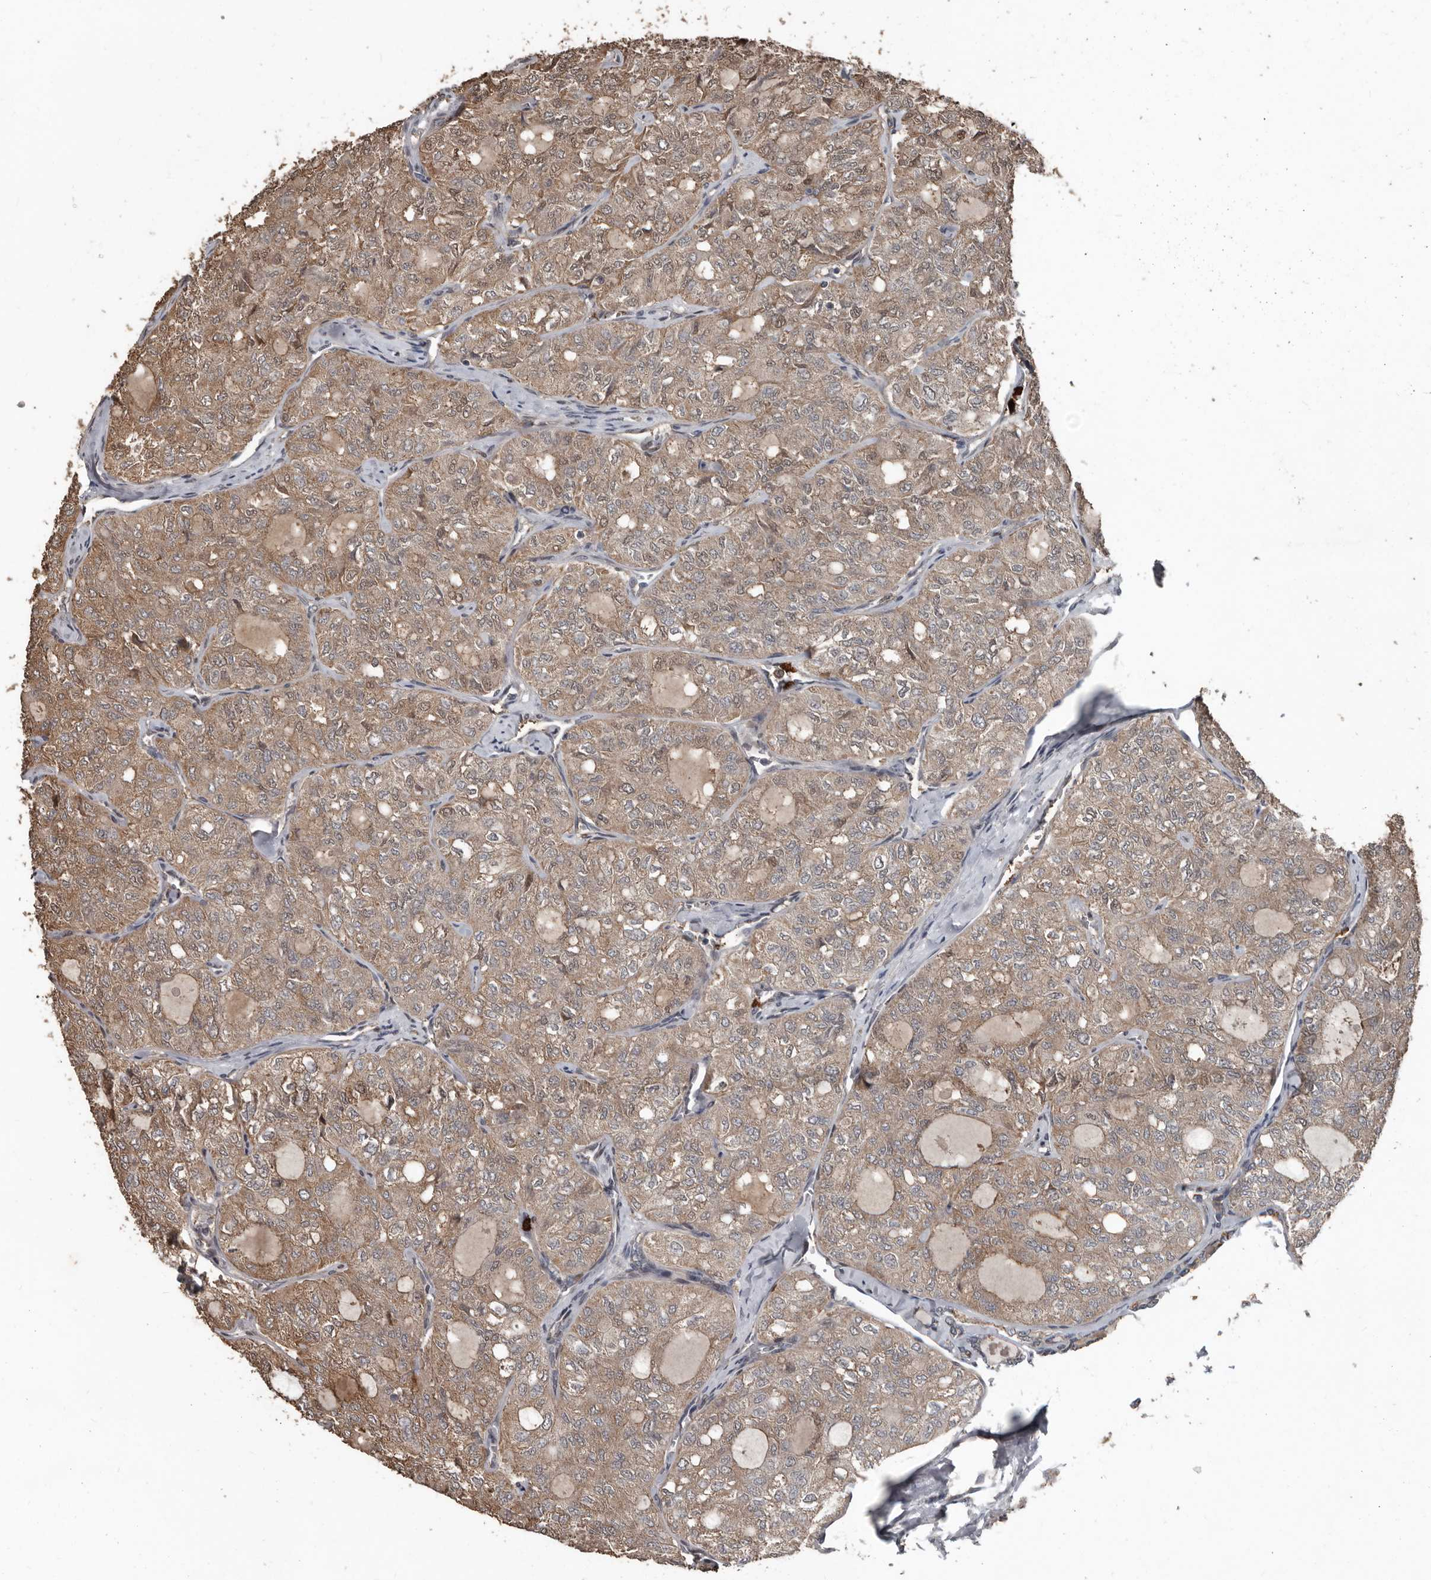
{"staining": {"intensity": "moderate", "quantity": ">75%", "location": "cytoplasmic/membranous"}, "tissue": "thyroid cancer", "cell_type": "Tumor cells", "image_type": "cancer", "snomed": [{"axis": "morphology", "description": "Follicular adenoma carcinoma, NOS"}, {"axis": "topography", "description": "Thyroid gland"}], "caption": "This photomicrograph exhibits thyroid follicular adenoma carcinoma stained with immunohistochemistry (IHC) to label a protein in brown. The cytoplasmic/membranous of tumor cells show moderate positivity for the protein. Nuclei are counter-stained blue.", "gene": "FSBP", "patient": {"sex": "male", "age": 75}}